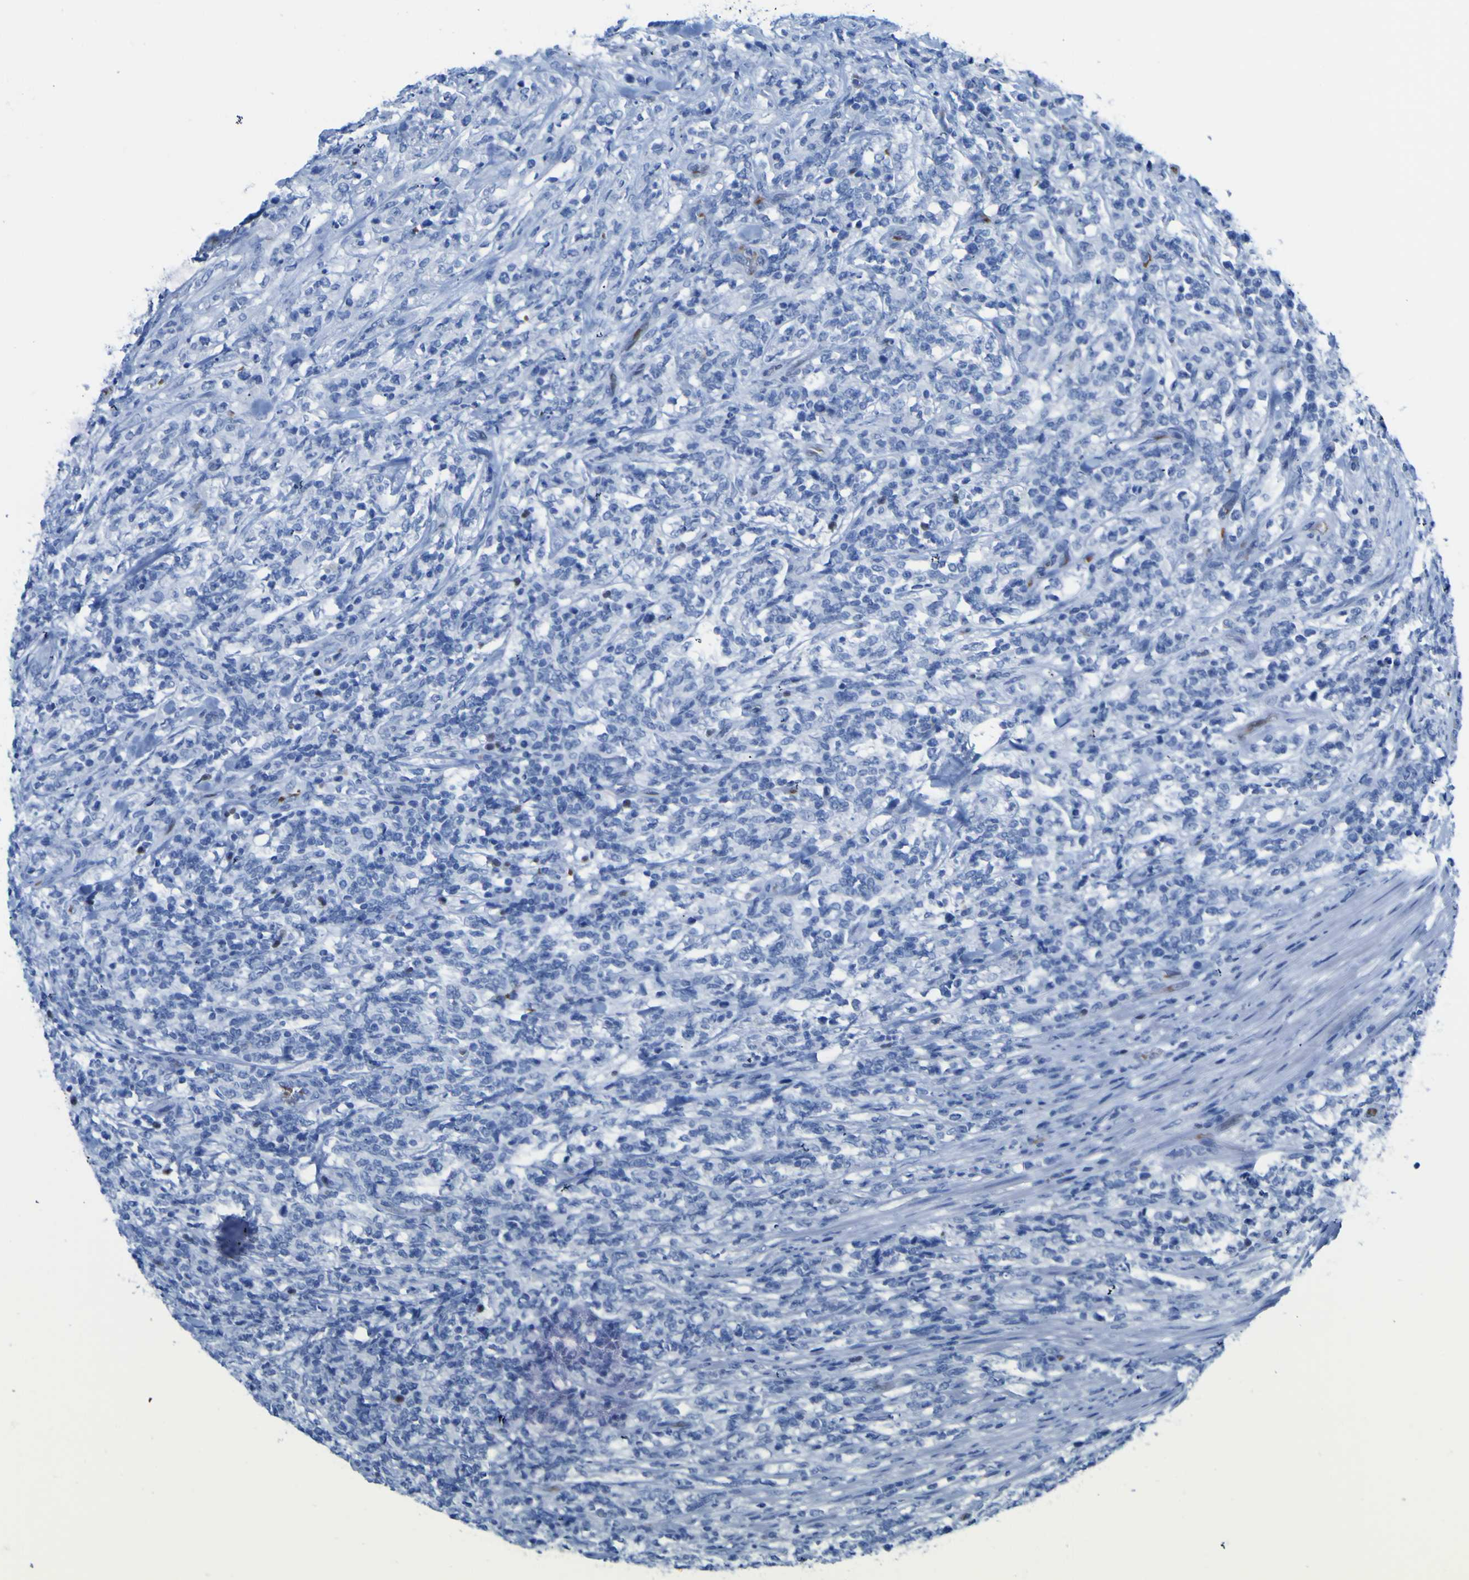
{"staining": {"intensity": "negative", "quantity": "none", "location": "none"}, "tissue": "lymphoma", "cell_type": "Tumor cells", "image_type": "cancer", "snomed": [{"axis": "morphology", "description": "Malignant lymphoma, non-Hodgkin's type, High grade"}, {"axis": "topography", "description": "Soft tissue"}], "caption": "DAB (3,3'-diaminobenzidine) immunohistochemical staining of human lymphoma shows no significant staining in tumor cells. The staining was performed using DAB to visualize the protein expression in brown, while the nuclei were stained in blue with hematoxylin (Magnification: 20x).", "gene": "DACH1", "patient": {"sex": "male", "age": 18}}